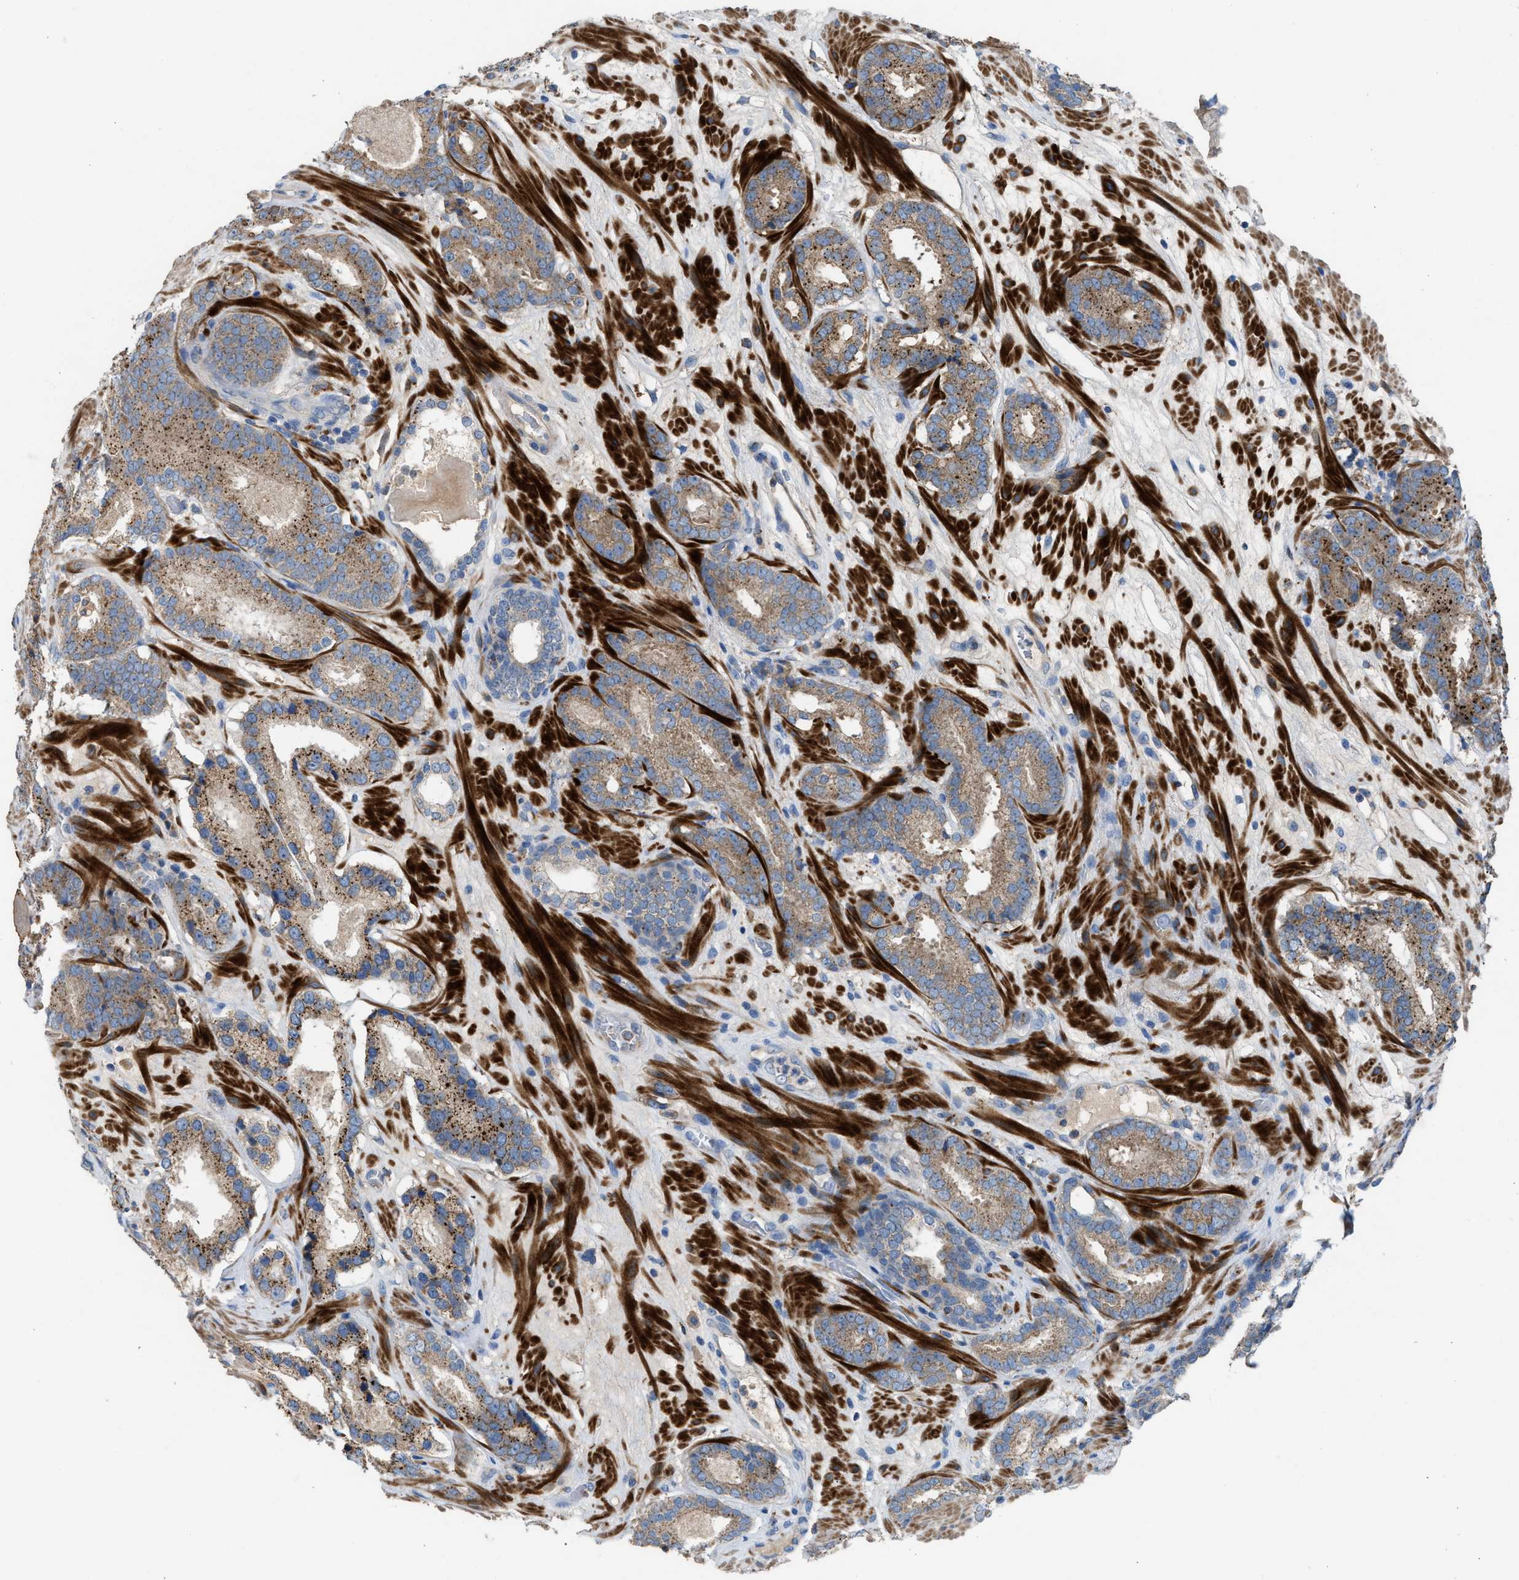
{"staining": {"intensity": "weak", "quantity": ">75%", "location": "cytoplasmic/membranous"}, "tissue": "prostate cancer", "cell_type": "Tumor cells", "image_type": "cancer", "snomed": [{"axis": "morphology", "description": "Adenocarcinoma, Low grade"}, {"axis": "topography", "description": "Prostate"}], "caption": "IHC (DAB (3,3'-diaminobenzidine)) staining of human low-grade adenocarcinoma (prostate) displays weak cytoplasmic/membranous protein staining in about >75% of tumor cells.", "gene": "AOAH", "patient": {"sex": "male", "age": 69}}